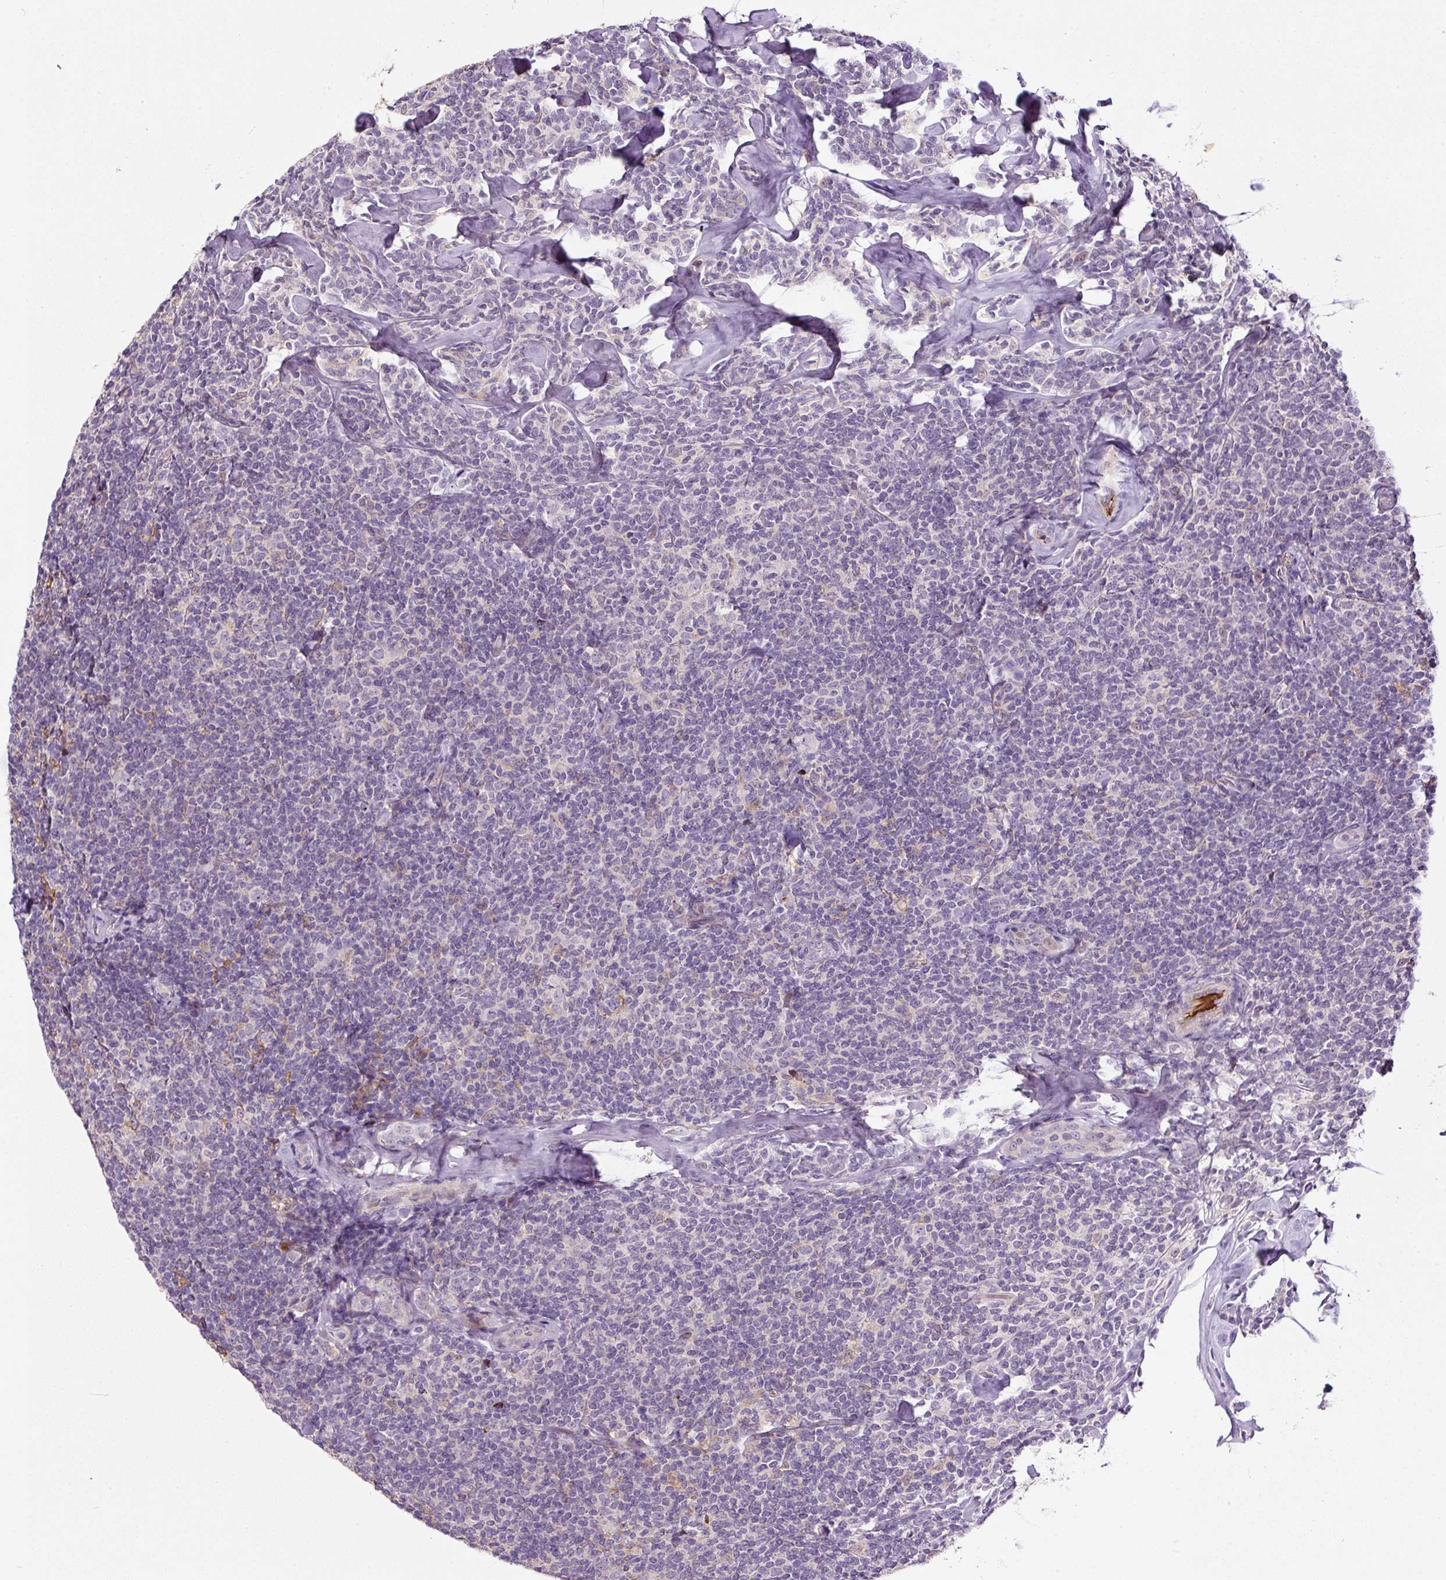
{"staining": {"intensity": "negative", "quantity": "none", "location": "none"}, "tissue": "lymphoma", "cell_type": "Tumor cells", "image_type": "cancer", "snomed": [{"axis": "morphology", "description": "Malignant lymphoma, non-Hodgkin's type, Low grade"}, {"axis": "topography", "description": "Lymph node"}], "caption": "DAB (3,3'-diaminobenzidine) immunohistochemical staining of lymphoma exhibits no significant staining in tumor cells.", "gene": "LRRC24", "patient": {"sex": "female", "age": 56}}